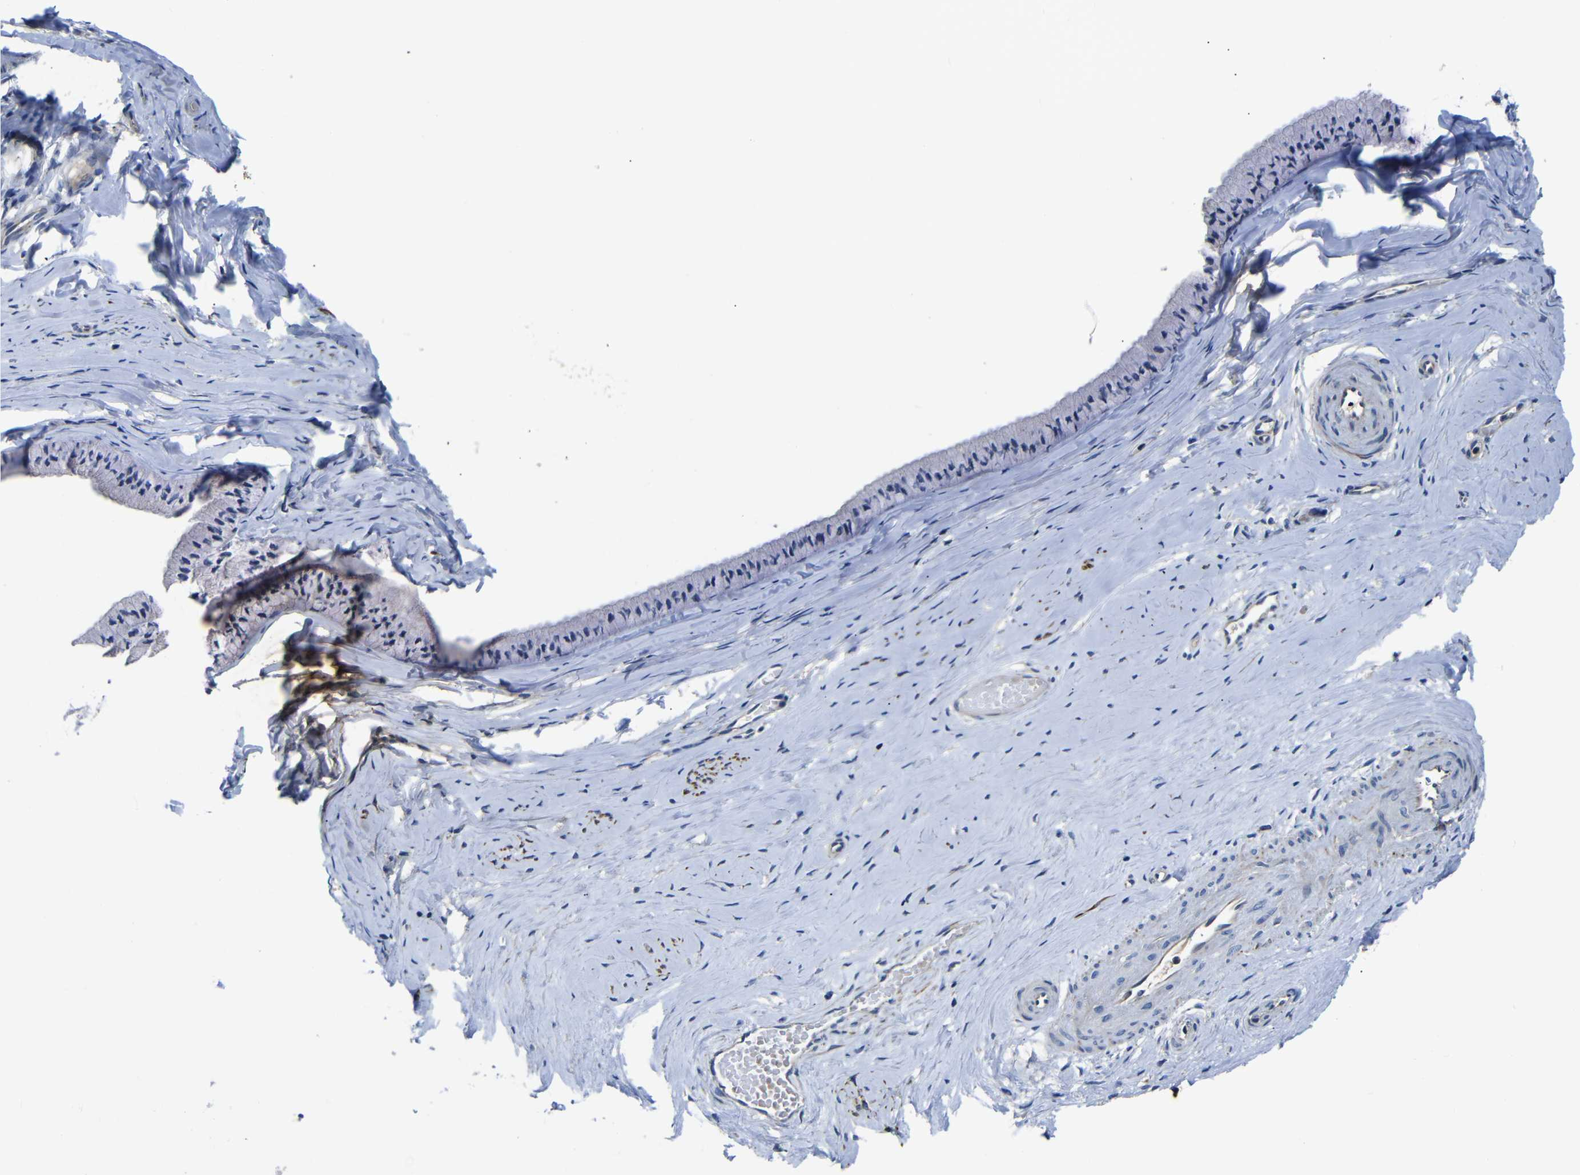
{"staining": {"intensity": "weak", "quantity": "<25%", "location": "cytoplasmic/membranous"}, "tissue": "cervix", "cell_type": "Glandular cells", "image_type": "normal", "snomed": [{"axis": "morphology", "description": "Normal tissue, NOS"}, {"axis": "topography", "description": "Cervix"}], "caption": "IHC image of normal cervix: human cervix stained with DAB shows no significant protein staining in glandular cells.", "gene": "AFDN", "patient": {"sex": "female", "age": 39}}